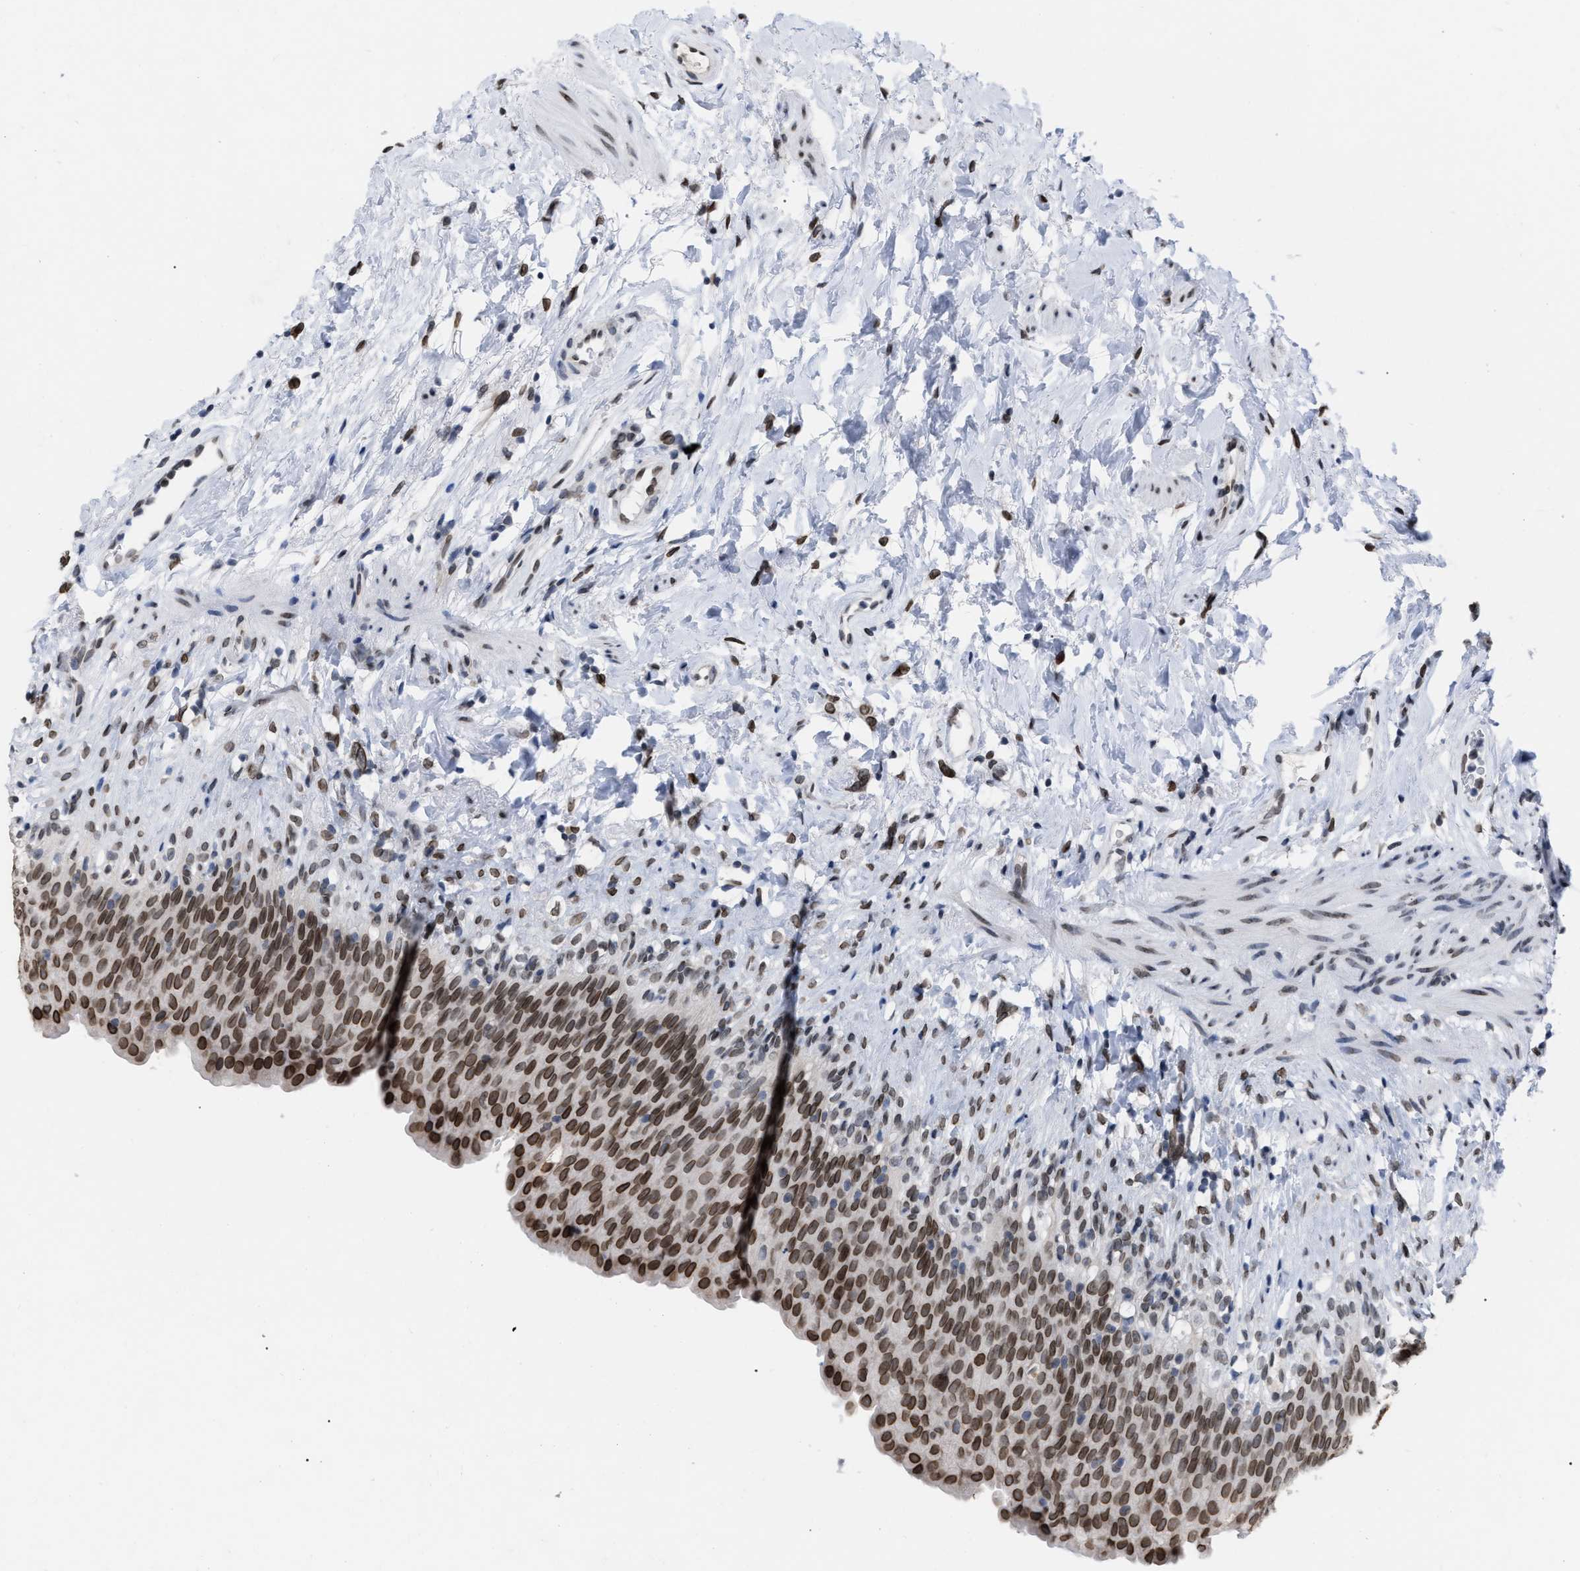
{"staining": {"intensity": "strong", "quantity": ">75%", "location": "cytoplasmic/membranous,nuclear"}, "tissue": "urinary bladder", "cell_type": "Urothelial cells", "image_type": "normal", "snomed": [{"axis": "morphology", "description": "Normal tissue, NOS"}, {"axis": "topography", "description": "Urinary bladder"}], "caption": "A high amount of strong cytoplasmic/membranous,nuclear expression is present in approximately >75% of urothelial cells in benign urinary bladder.", "gene": "TPR", "patient": {"sex": "female", "age": 79}}